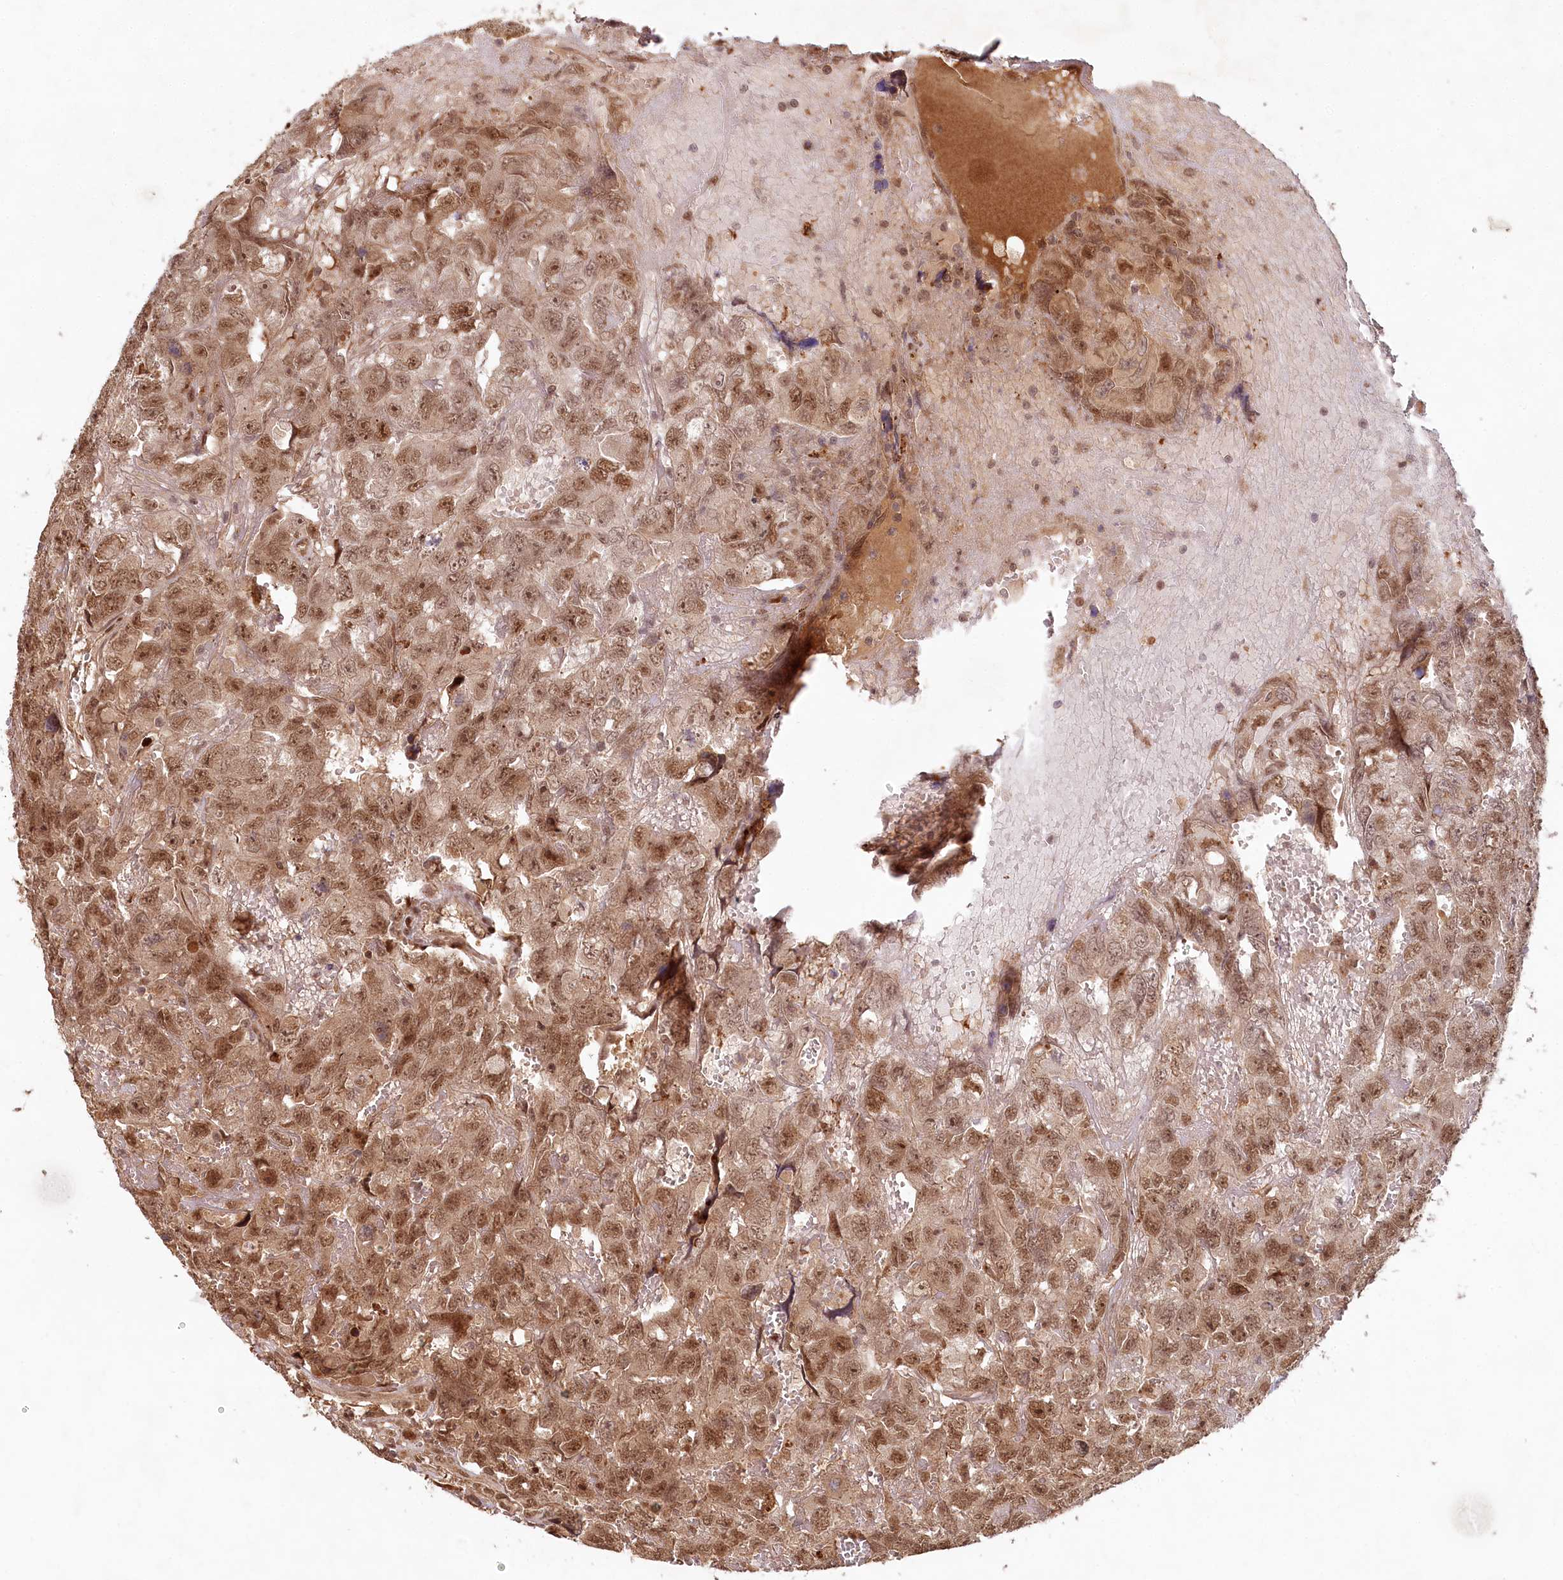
{"staining": {"intensity": "moderate", "quantity": ">75%", "location": "nuclear"}, "tissue": "testis cancer", "cell_type": "Tumor cells", "image_type": "cancer", "snomed": [{"axis": "morphology", "description": "Carcinoma, Embryonal, NOS"}, {"axis": "topography", "description": "Testis"}], "caption": "This is an image of IHC staining of testis cancer, which shows moderate staining in the nuclear of tumor cells.", "gene": "WAPL", "patient": {"sex": "male", "age": 45}}